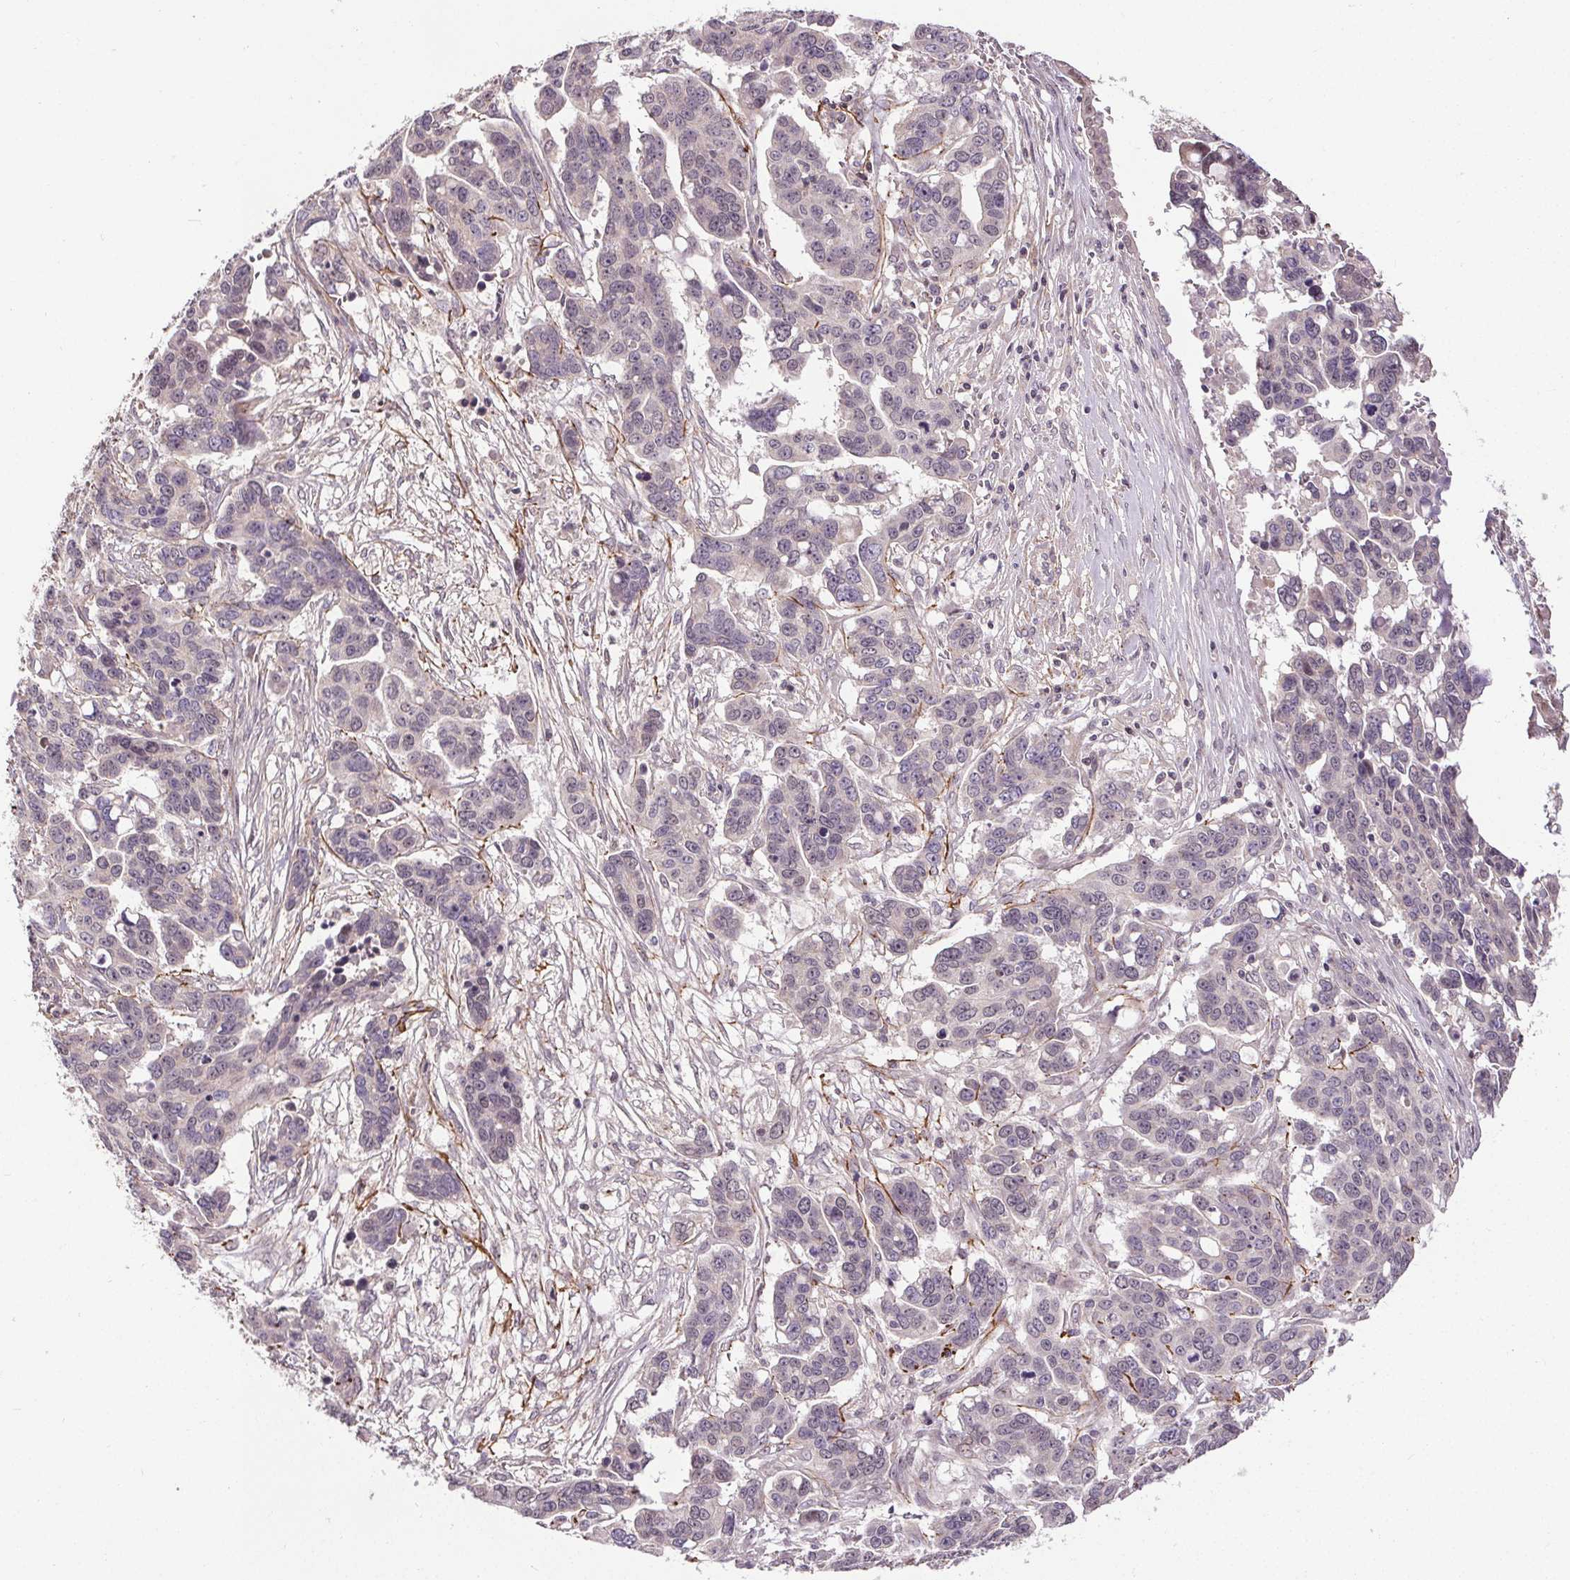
{"staining": {"intensity": "negative", "quantity": "none", "location": "none"}, "tissue": "ovarian cancer", "cell_type": "Tumor cells", "image_type": "cancer", "snomed": [{"axis": "morphology", "description": "Carcinoma, endometroid"}, {"axis": "topography", "description": "Ovary"}], "caption": "Immunohistochemistry micrograph of ovarian cancer (endometroid carcinoma) stained for a protein (brown), which reveals no staining in tumor cells.", "gene": "KIAA0232", "patient": {"sex": "female", "age": 78}}